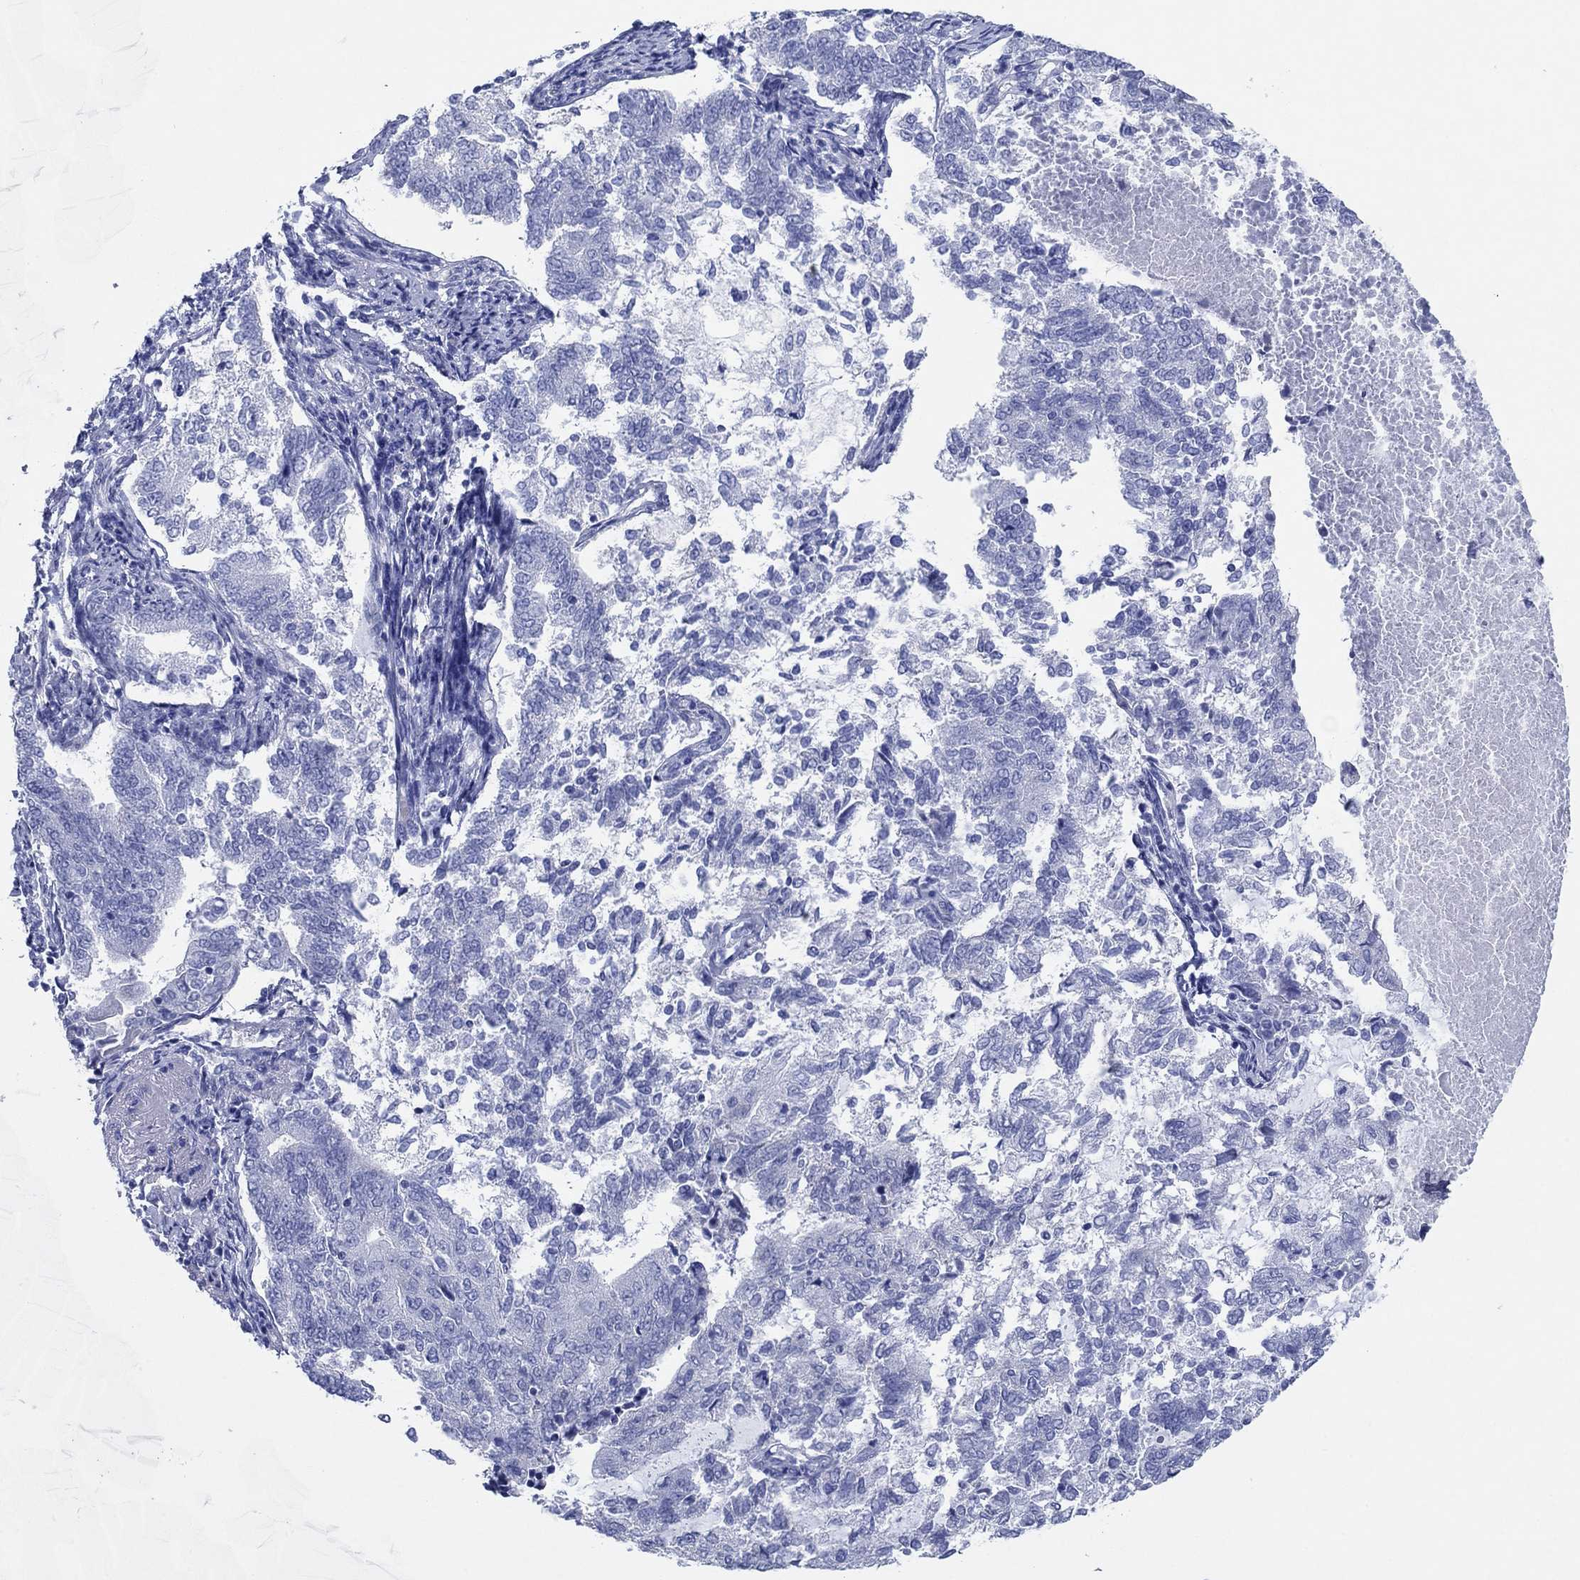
{"staining": {"intensity": "negative", "quantity": "none", "location": "none"}, "tissue": "endometrial cancer", "cell_type": "Tumor cells", "image_type": "cancer", "snomed": [{"axis": "morphology", "description": "Adenocarcinoma, NOS"}, {"axis": "topography", "description": "Endometrium"}], "caption": "A histopathology image of human adenocarcinoma (endometrial) is negative for staining in tumor cells.", "gene": "HCRT", "patient": {"sex": "female", "age": 65}}